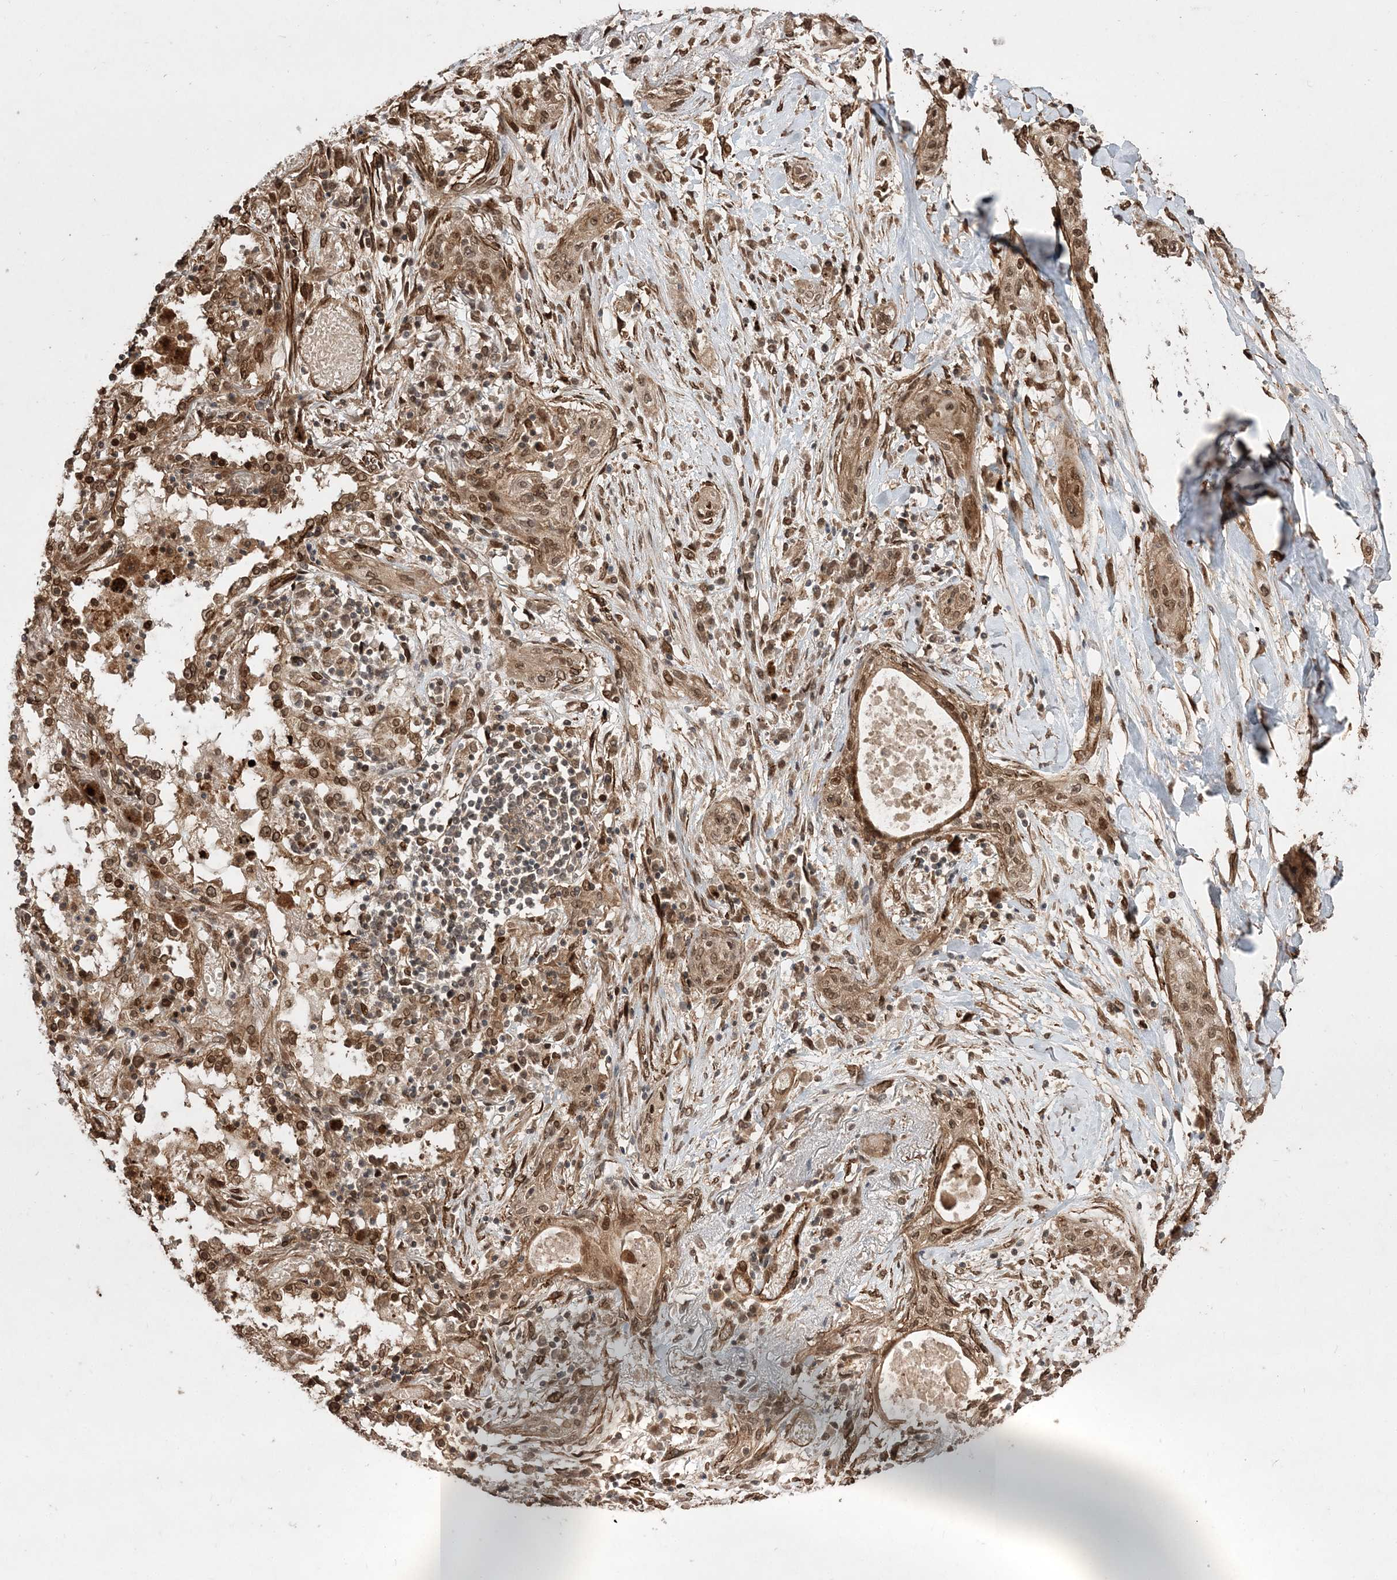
{"staining": {"intensity": "moderate", "quantity": ">75%", "location": "cytoplasmic/membranous,nuclear"}, "tissue": "lung cancer", "cell_type": "Tumor cells", "image_type": "cancer", "snomed": [{"axis": "morphology", "description": "Squamous cell carcinoma, NOS"}, {"axis": "topography", "description": "Lung"}], "caption": "Immunohistochemistry (IHC) (DAB) staining of human squamous cell carcinoma (lung) reveals moderate cytoplasmic/membranous and nuclear protein expression in about >75% of tumor cells.", "gene": "ETAA1", "patient": {"sex": "female", "age": 47}}